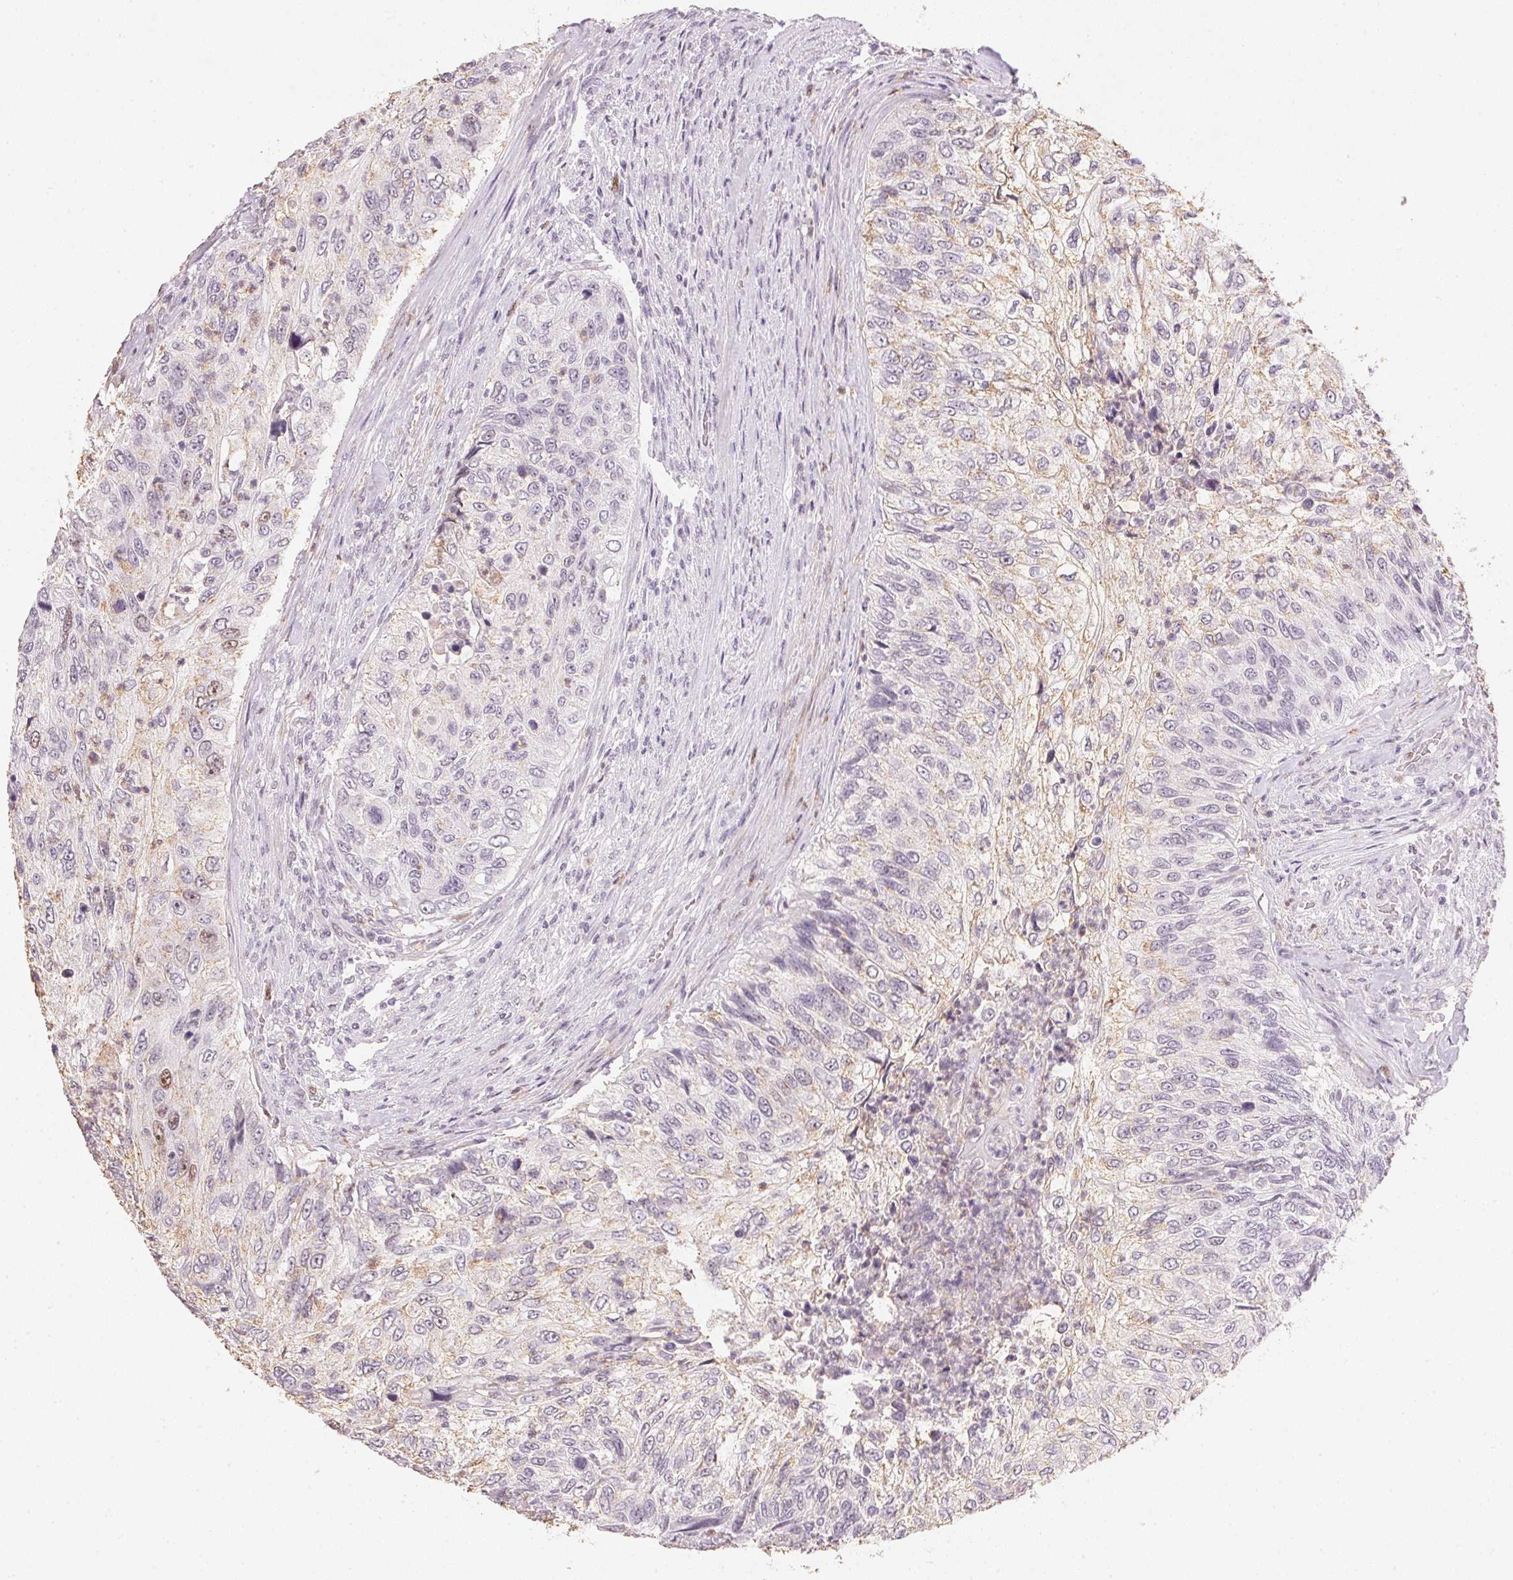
{"staining": {"intensity": "weak", "quantity": "<25%", "location": "cytoplasmic/membranous"}, "tissue": "urothelial cancer", "cell_type": "Tumor cells", "image_type": "cancer", "snomed": [{"axis": "morphology", "description": "Urothelial carcinoma, High grade"}, {"axis": "topography", "description": "Urinary bladder"}], "caption": "Immunohistochemical staining of high-grade urothelial carcinoma reveals no significant expression in tumor cells.", "gene": "SMTN", "patient": {"sex": "female", "age": 60}}